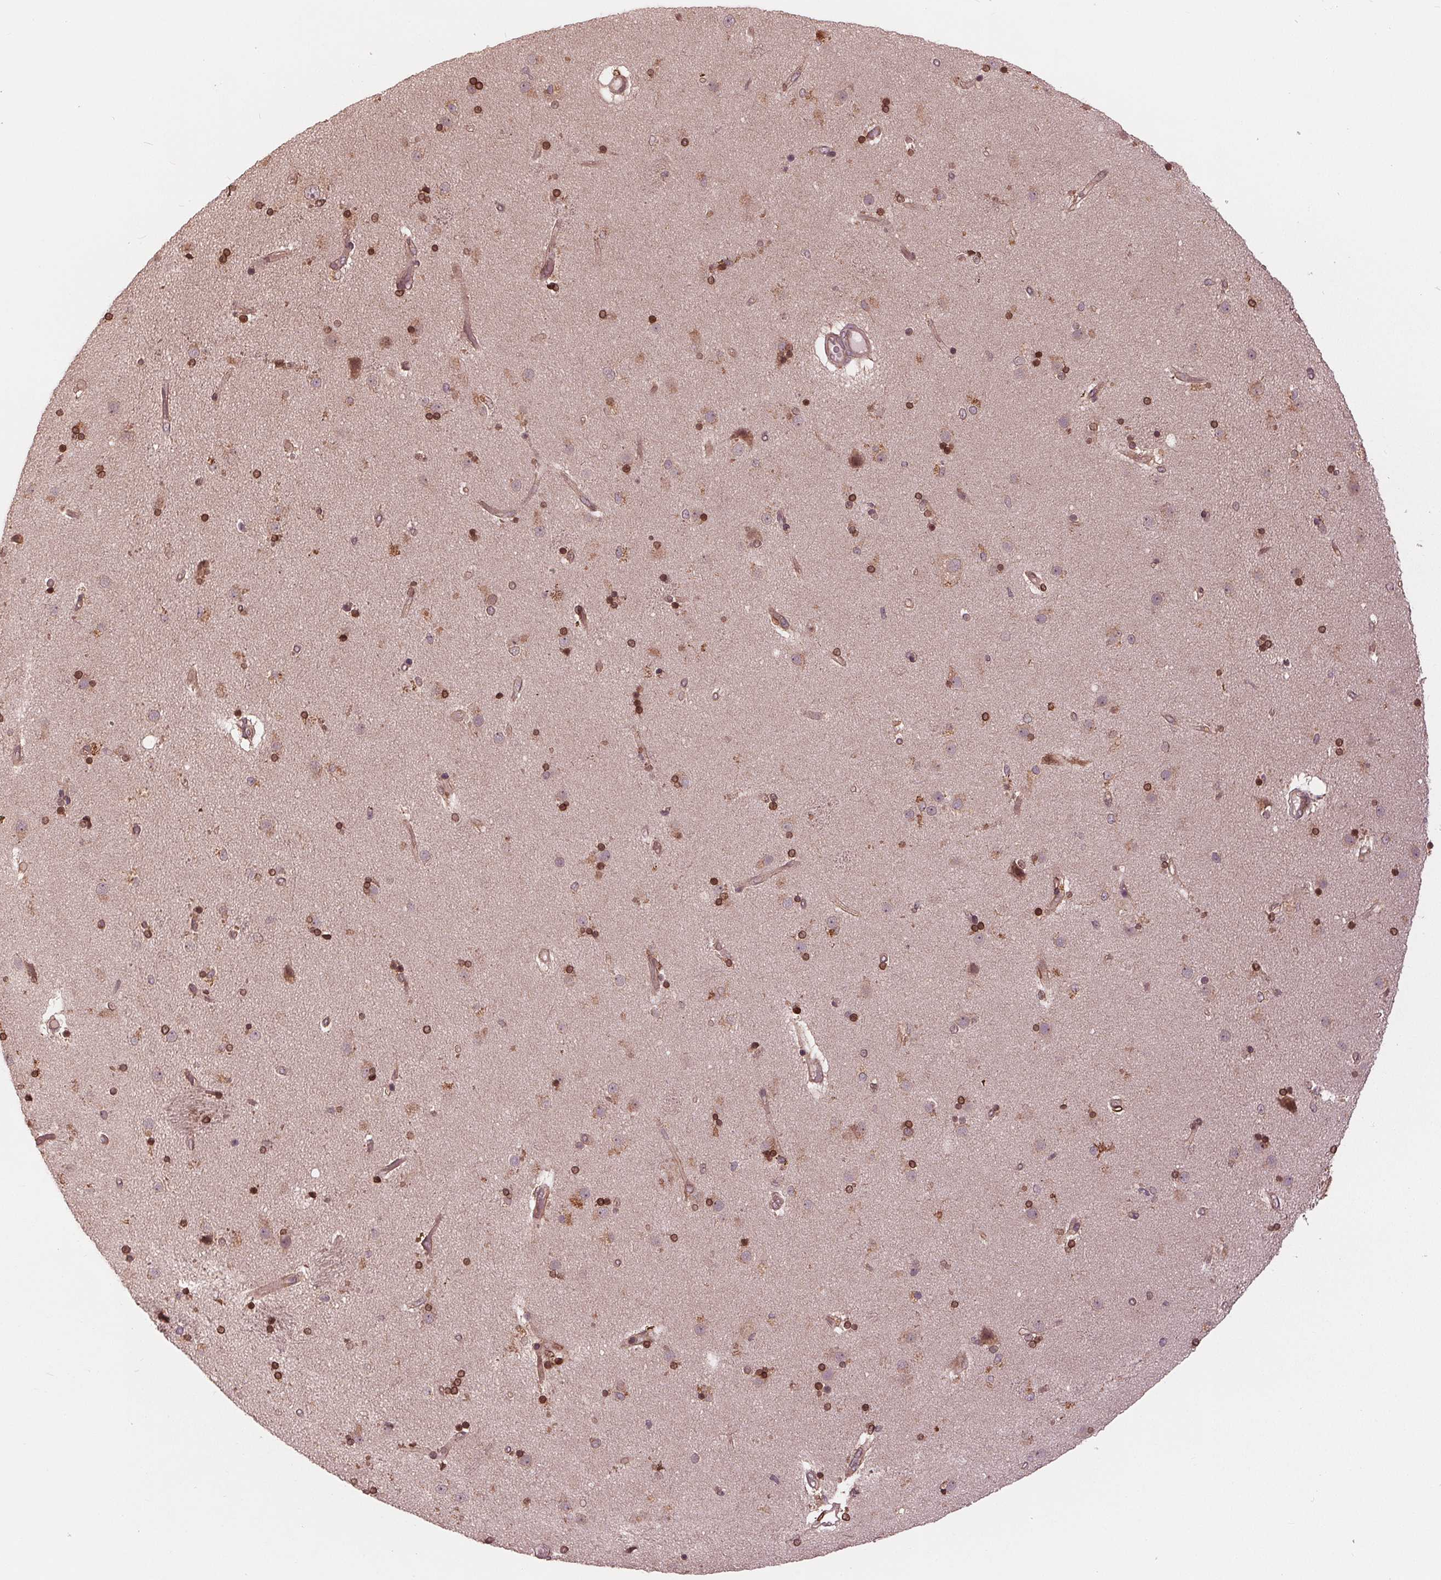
{"staining": {"intensity": "strong", "quantity": "25%-75%", "location": "nuclear"}, "tissue": "caudate", "cell_type": "Glial cells", "image_type": "normal", "snomed": [{"axis": "morphology", "description": "Normal tissue, NOS"}, {"axis": "topography", "description": "Lateral ventricle wall"}], "caption": "Human caudate stained with a protein marker displays strong staining in glial cells.", "gene": "ZNF471", "patient": {"sex": "female", "age": 71}}